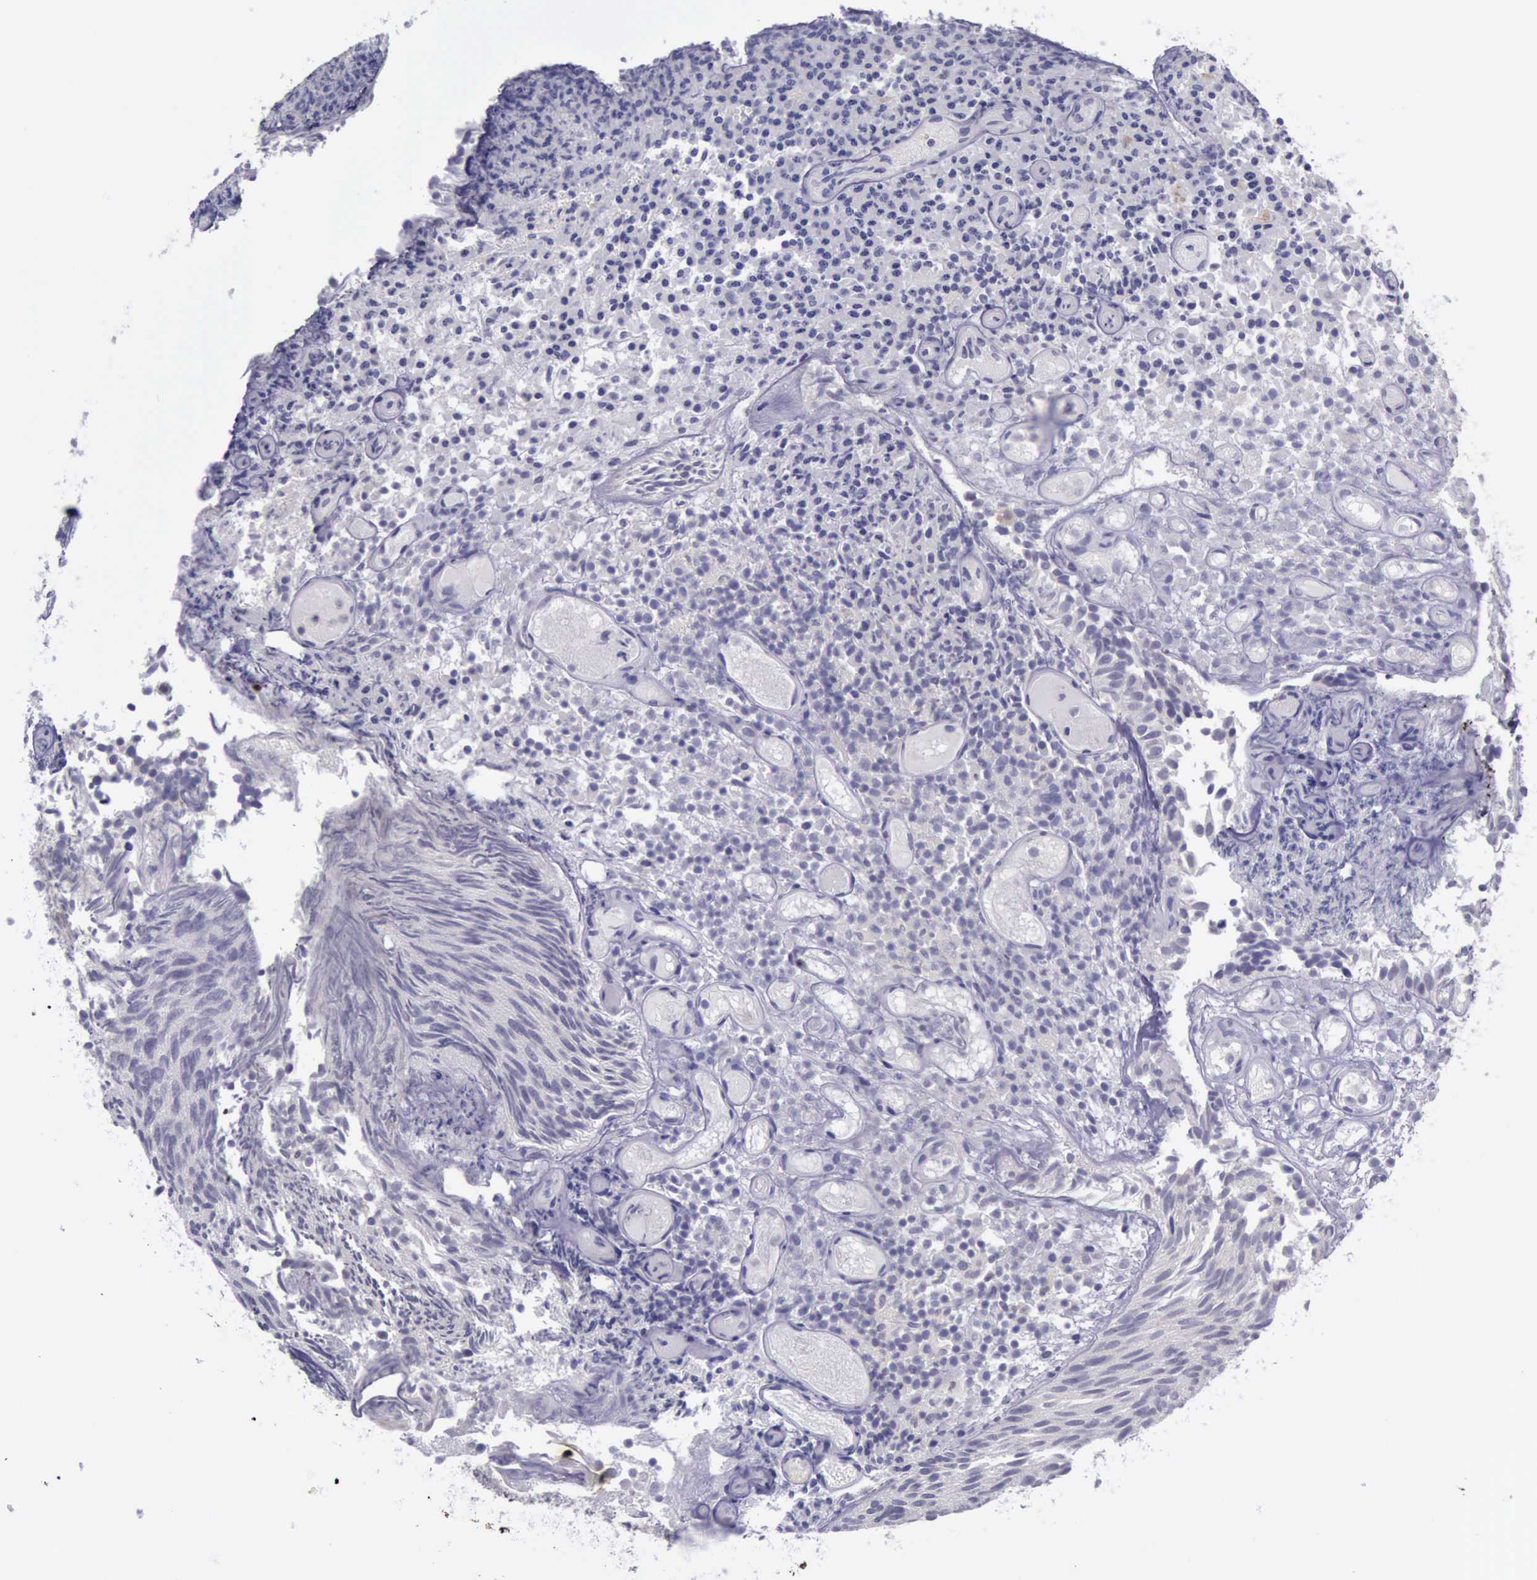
{"staining": {"intensity": "negative", "quantity": "none", "location": "none"}, "tissue": "urothelial cancer", "cell_type": "Tumor cells", "image_type": "cancer", "snomed": [{"axis": "morphology", "description": "Urothelial carcinoma, Low grade"}, {"axis": "topography", "description": "Urinary bladder"}], "caption": "The micrograph displays no significant positivity in tumor cells of urothelial carcinoma (low-grade).", "gene": "ARNT2", "patient": {"sex": "male", "age": 85}}